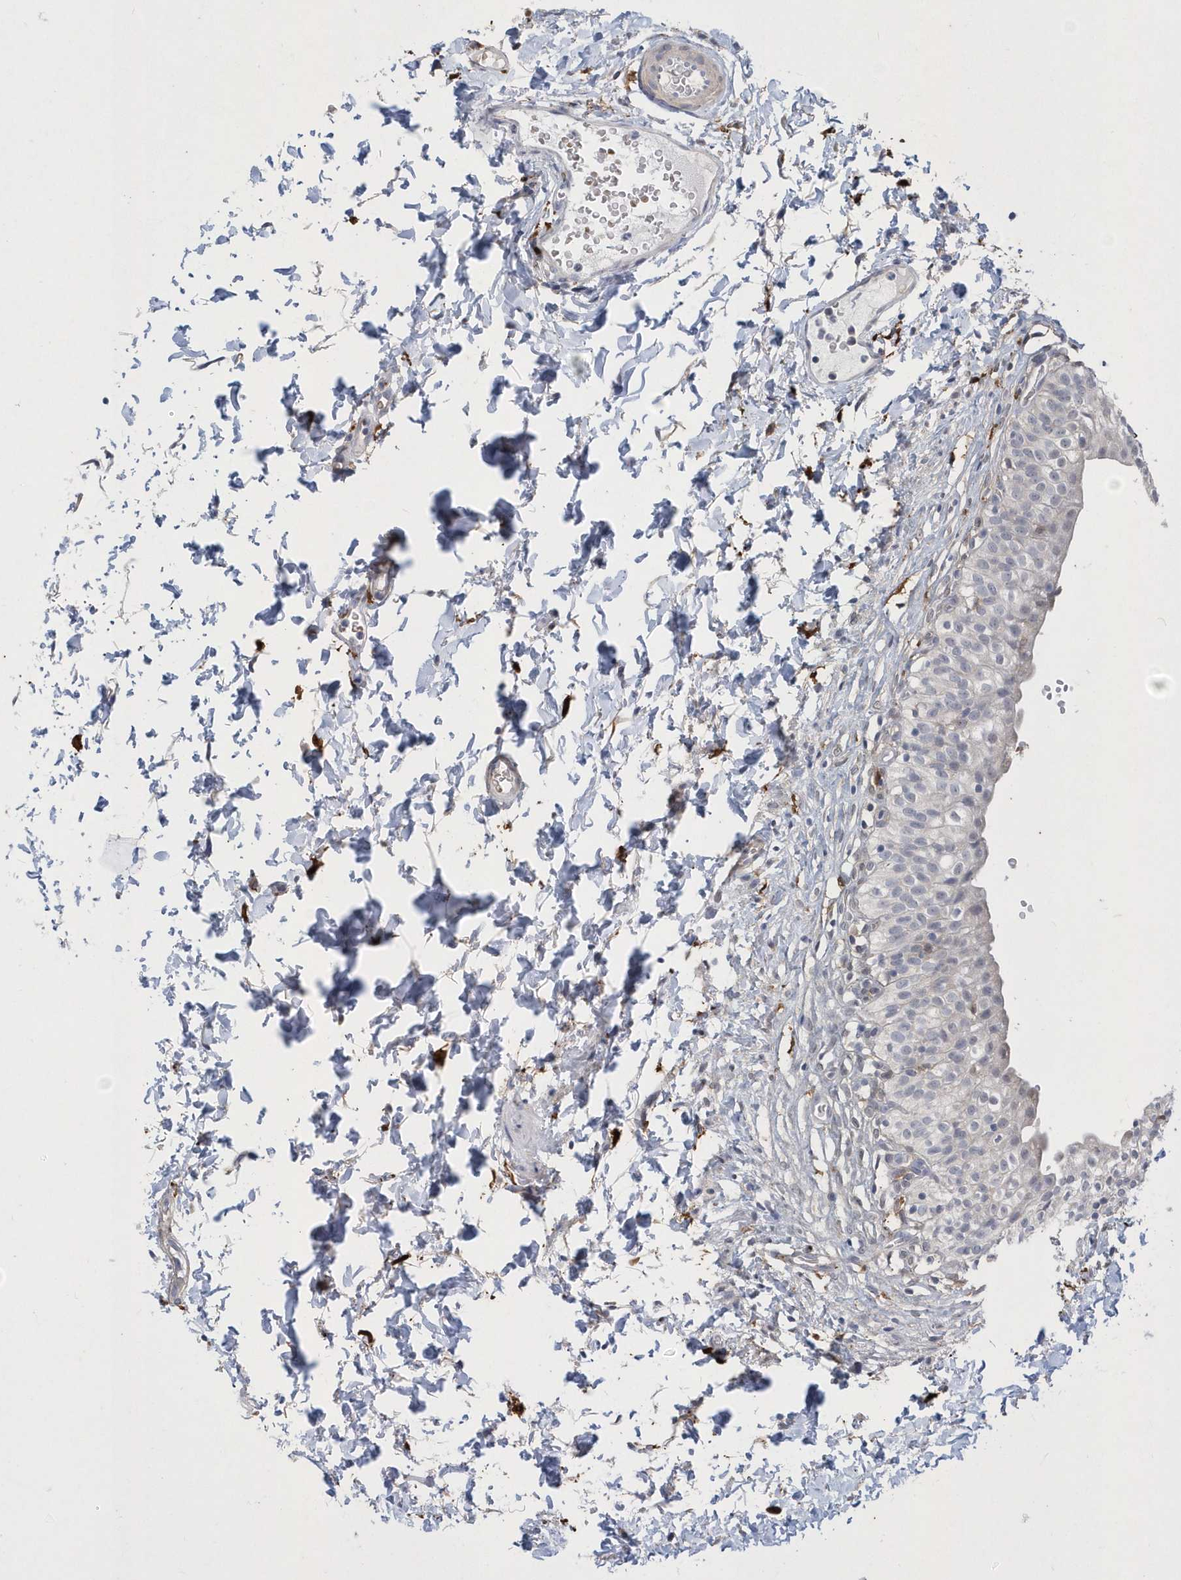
{"staining": {"intensity": "negative", "quantity": "none", "location": "none"}, "tissue": "urinary bladder", "cell_type": "Urothelial cells", "image_type": "normal", "snomed": [{"axis": "morphology", "description": "Normal tissue, NOS"}, {"axis": "topography", "description": "Urinary bladder"}], "caption": "Normal urinary bladder was stained to show a protein in brown. There is no significant staining in urothelial cells. (Stains: DAB immunohistochemistry (IHC) with hematoxylin counter stain, Microscopy: brightfield microscopy at high magnification).", "gene": "TSPEAR", "patient": {"sex": "male", "age": 55}}